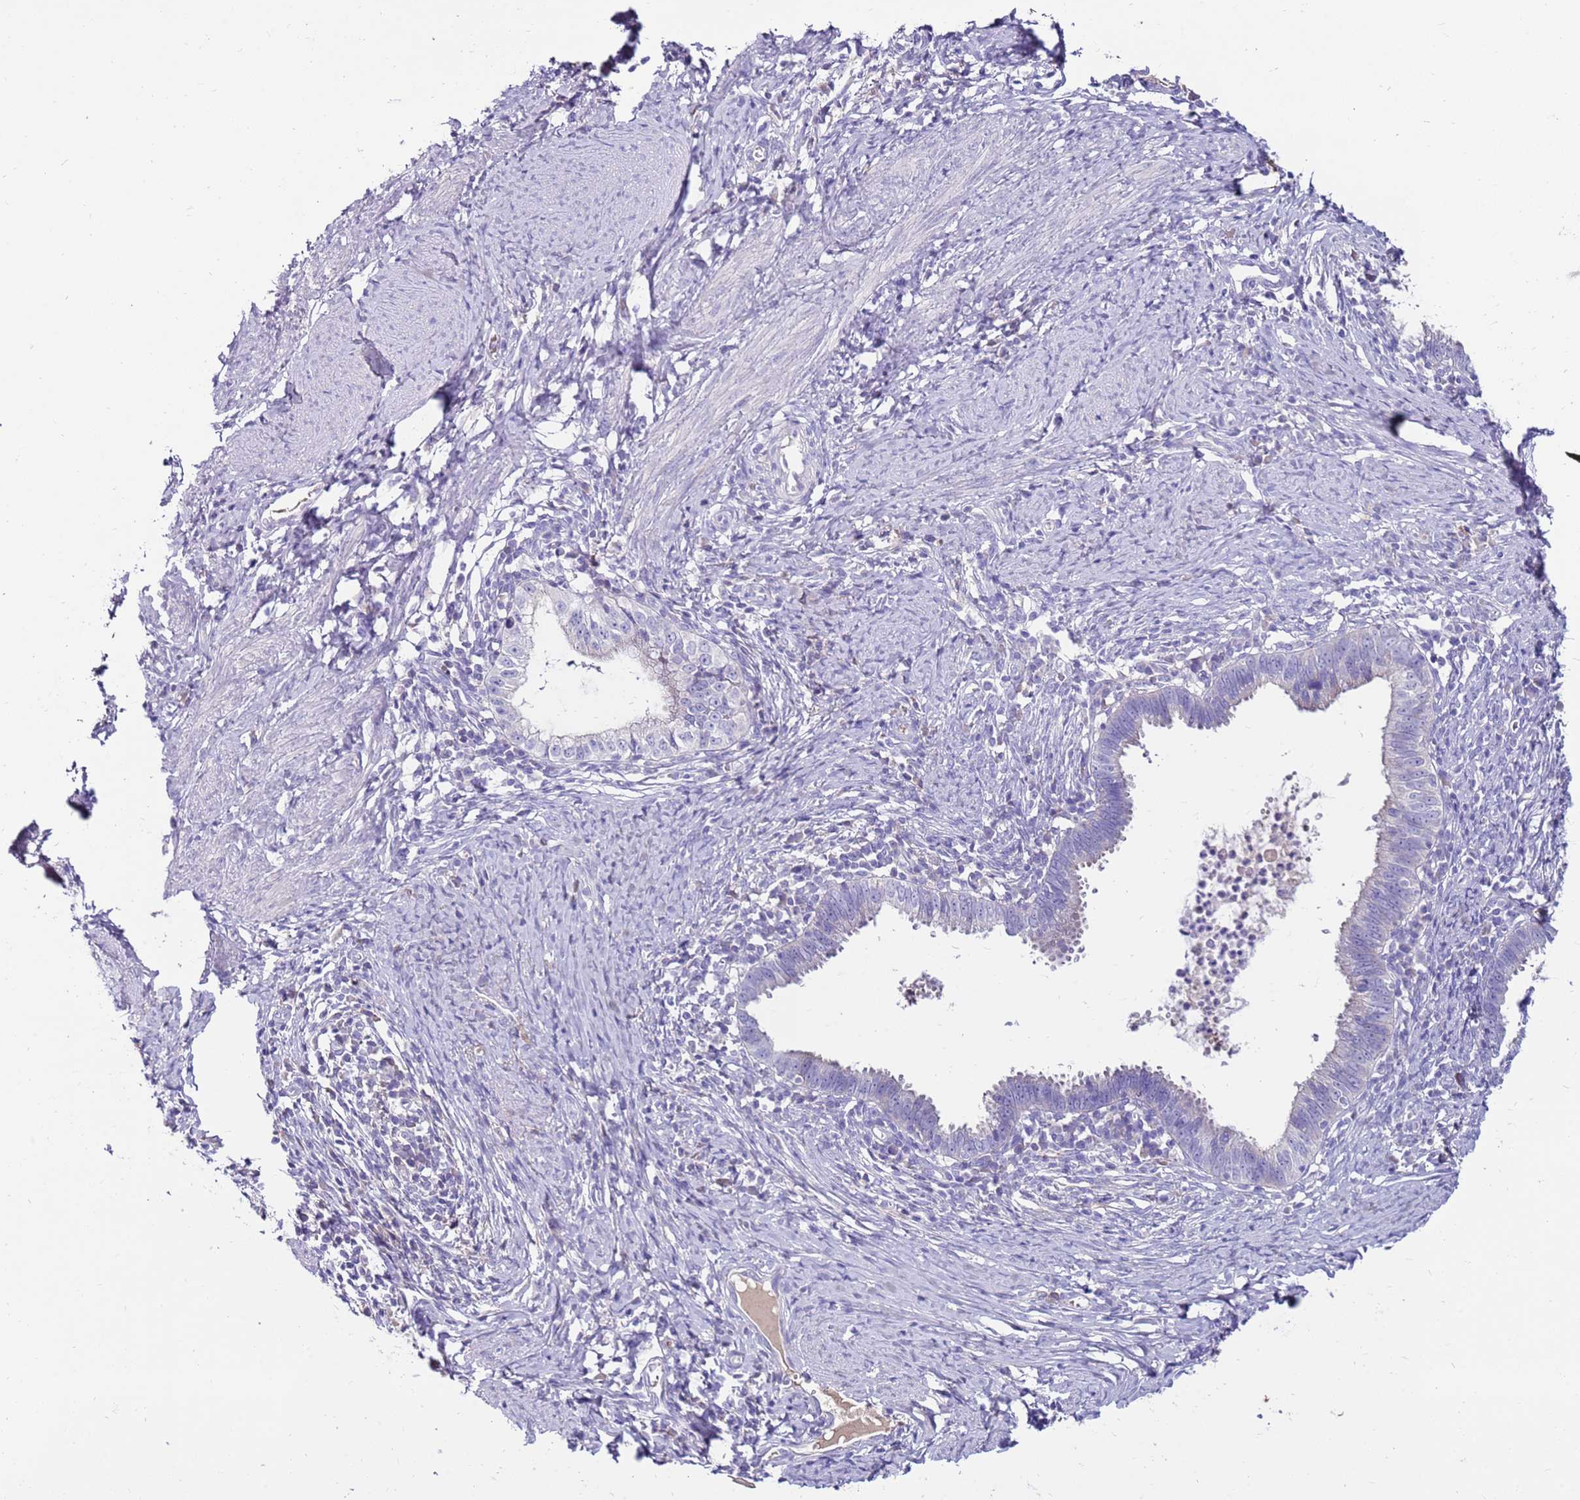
{"staining": {"intensity": "negative", "quantity": "none", "location": "none"}, "tissue": "cervical cancer", "cell_type": "Tumor cells", "image_type": "cancer", "snomed": [{"axis": "morphology", "description": "Adenocarcinoma, NOS"}, {"axis": "topography", "description": "Cervix"}], "caption": "Micrograph shows no significant protein staining in tumor cells of adenocarcinoma (cervical). (DAB (3,3'-diaminobenzidine) immunohistochemistry, high magnification).", "gene": "EVPLL", "patient": {"sex": "female", "age": 36}}